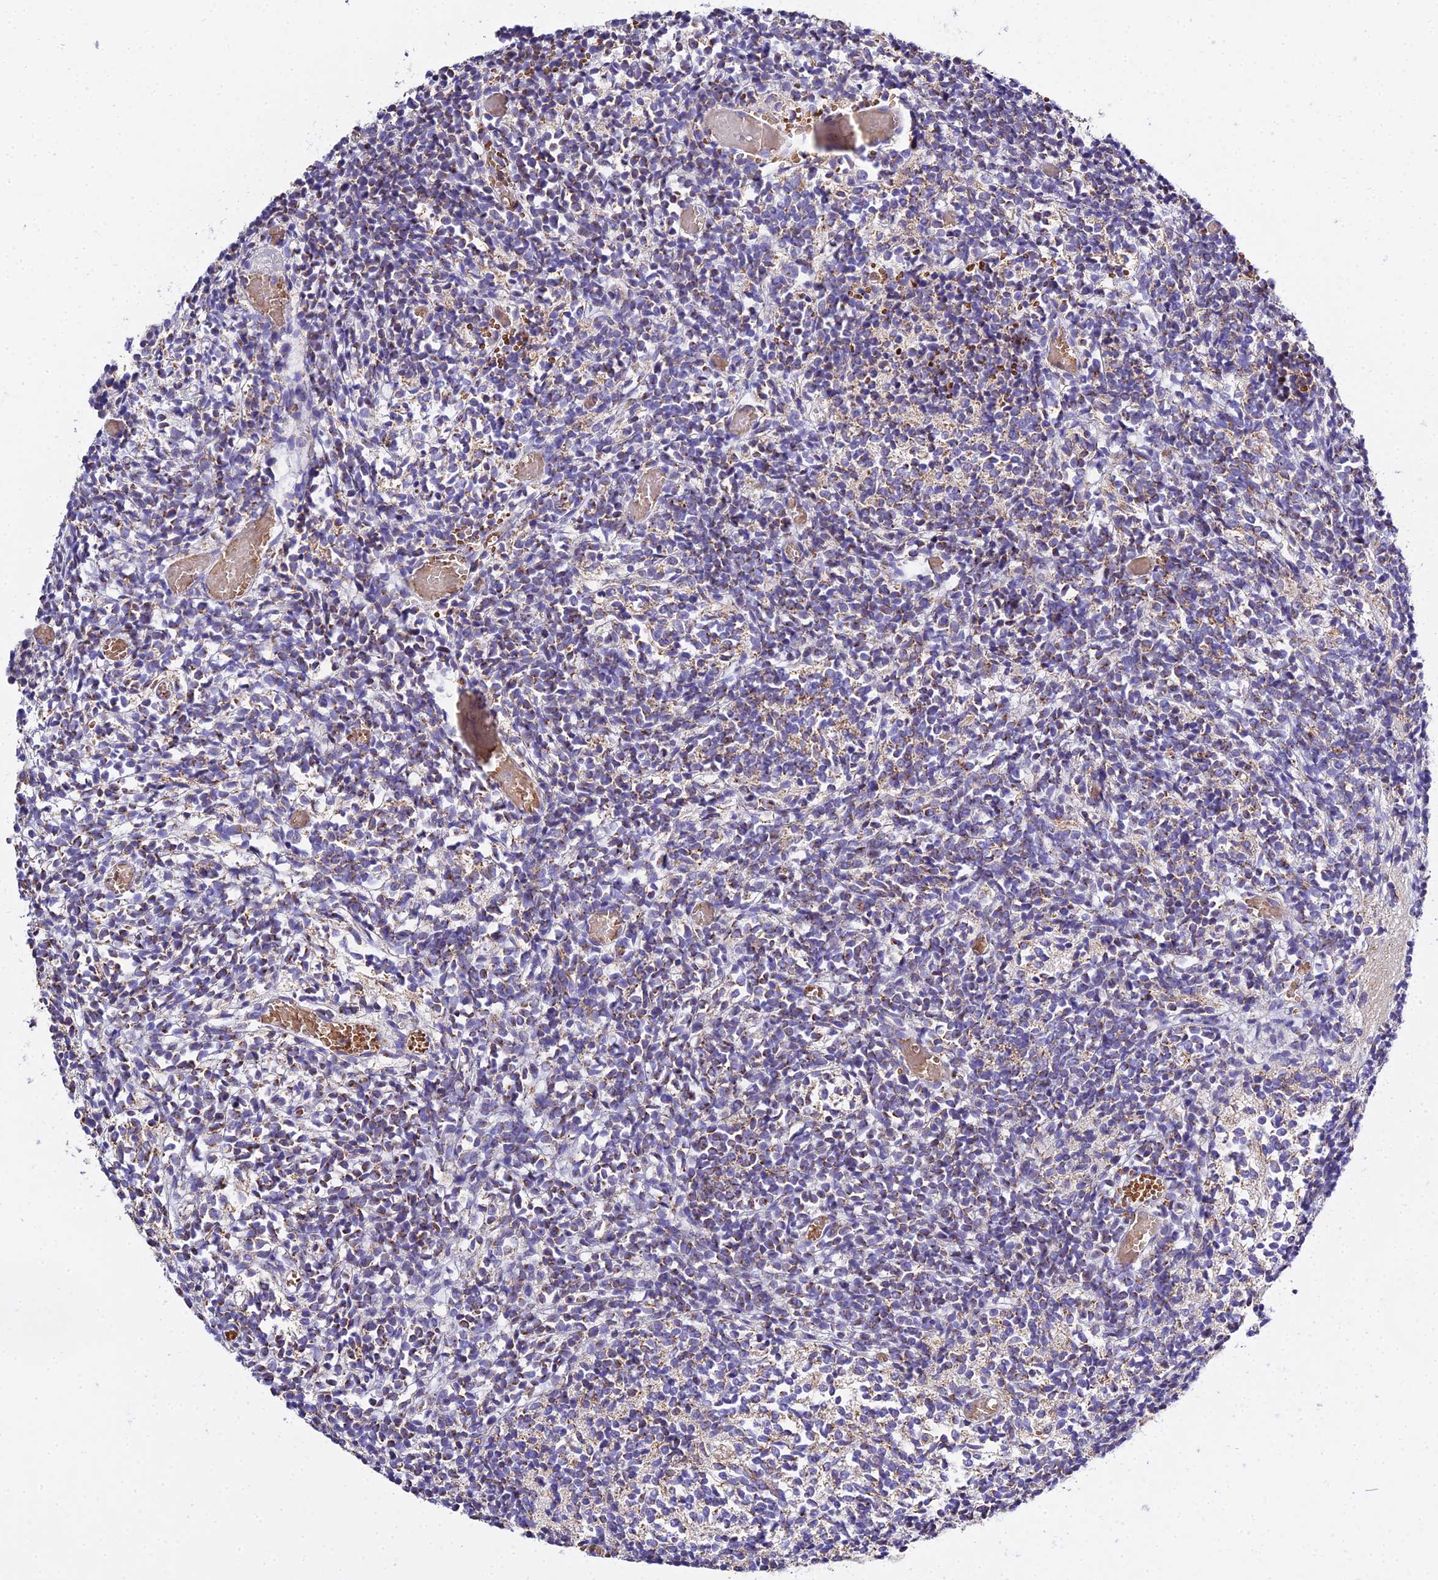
{"staining": {"intensity": "moderate", "quantity": "<25%", "location": "cytoplasmic/membranous"}, "tissue": "glioma", "cell_type": "Tumor cells", "image_type": "cancer", "snomed": [{"axis": "morphology", "description": "Glioma, malignant, Low grade"}, {"axis": "topography", "description": "Brain"}], "caption": "Tumor cells show low levels of moderate cytoplasmic/membranous expression in about <25% of cells in human glioma. The staining is performed using DAB brown chromogen to label protein expression. The nuclei are counter-stained blue using hematoxylin.", "gene": "TYW5", "patient": {"sex": "female", "age": 1}}